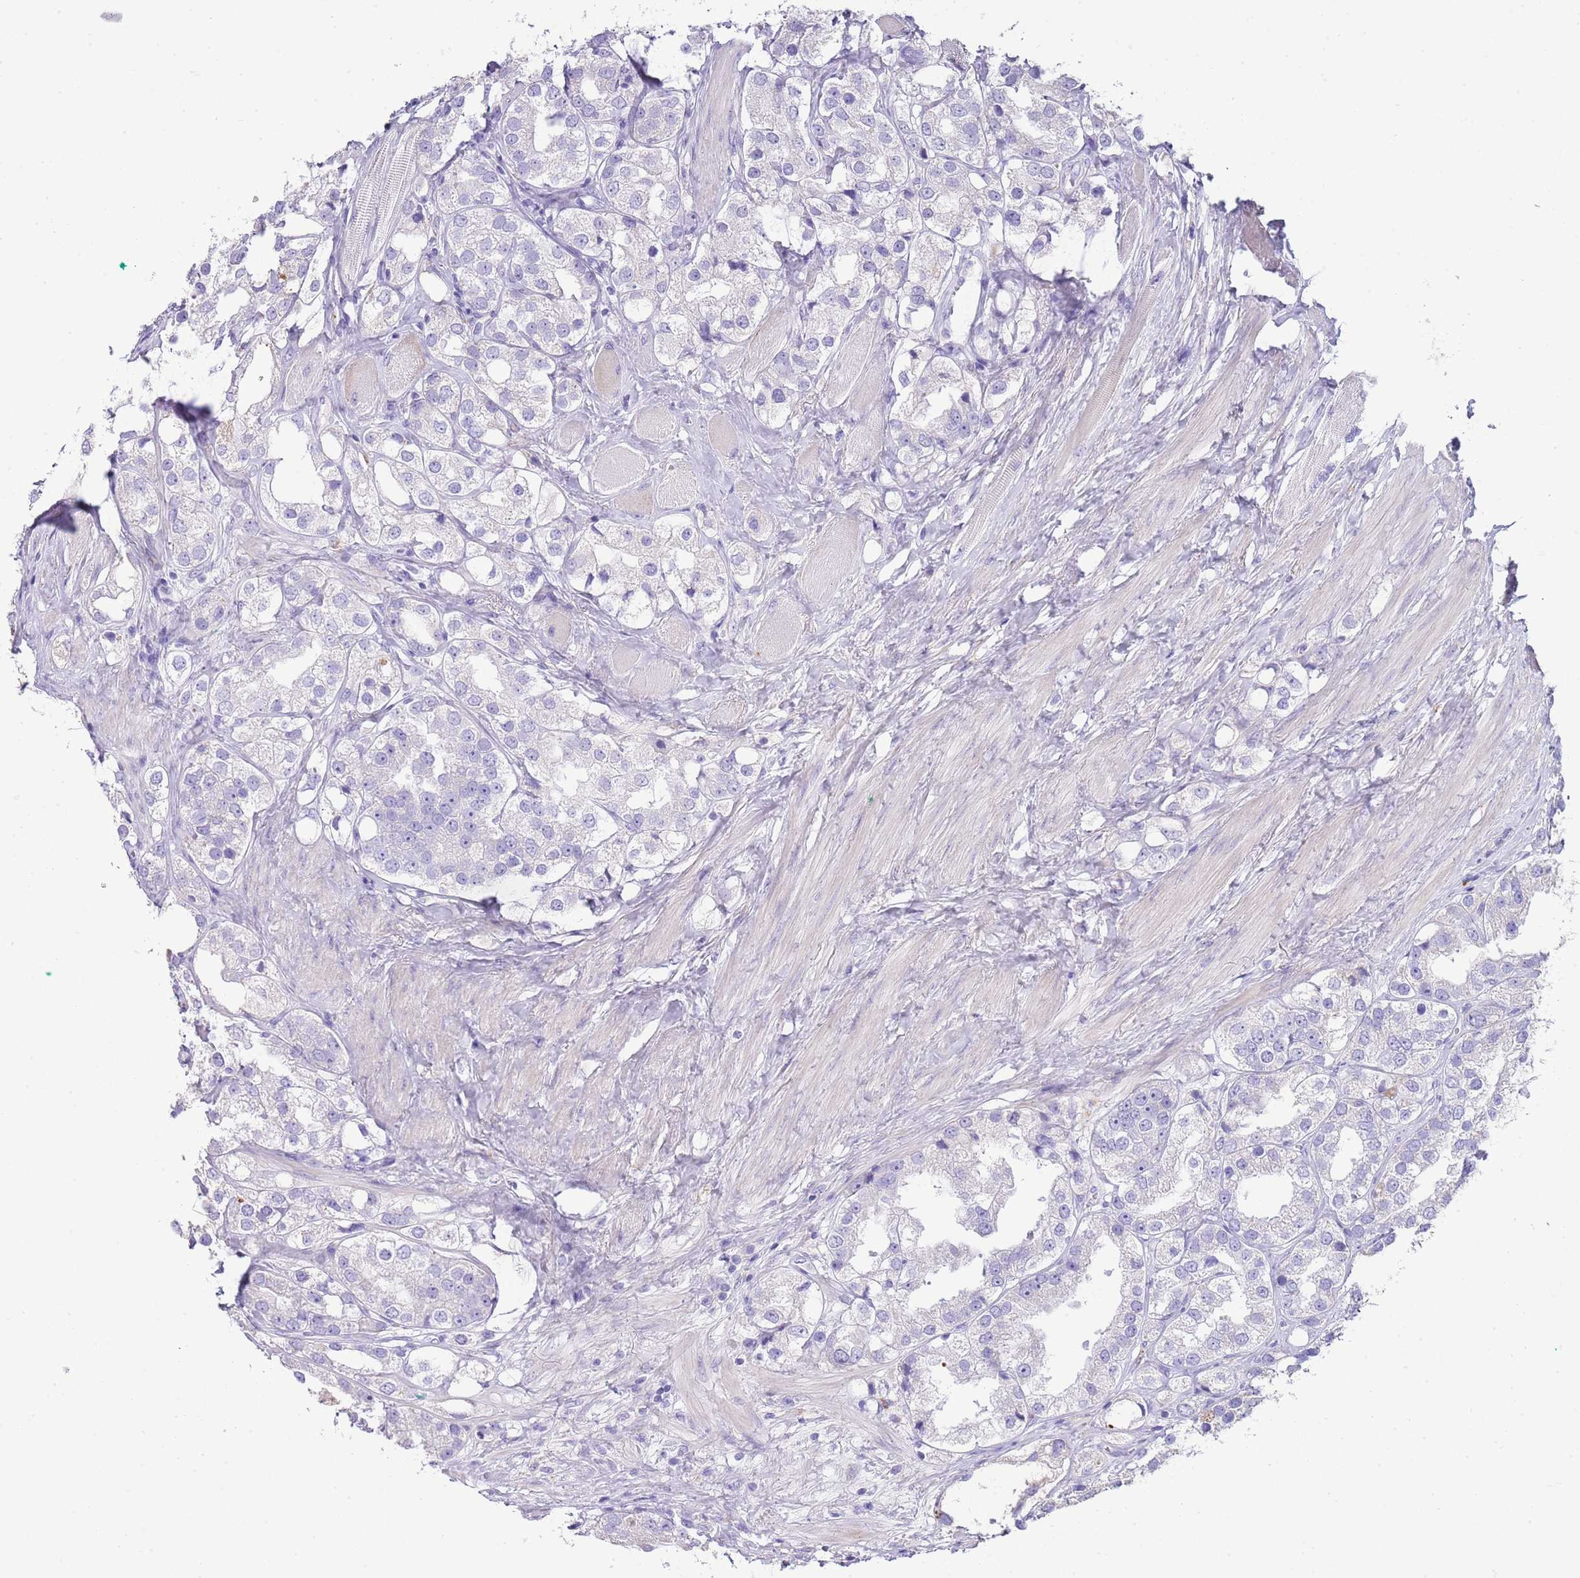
{"staining": {"intensity": "negative", "quantity": "none", "location": "none"}, "tissue": "prostate cancer", "cell_type": "Tumor cells", "image_type": "cancer", "snomed": [{"axis": "morphology", "description": "Adenocarcinoma, NOS"}, {"axis": "topography", "description": "Prostate"}], "caption": "This micrograph is of prostate cancer (adenocarcinoma) stained with immunohistochemistry to label a protein in brown with the nuclei are counter-stained blue. There is no expression in tumor cells. (Stains: DAB (3,3'-diaminobenzidine) immunohistochemistry (IHC) with hematoxylin counter stain, Microscopy: brightfield microscopy at high magnification).", "gene": "ABHD17C", "patient": {"sex": "male", "age": 79}}